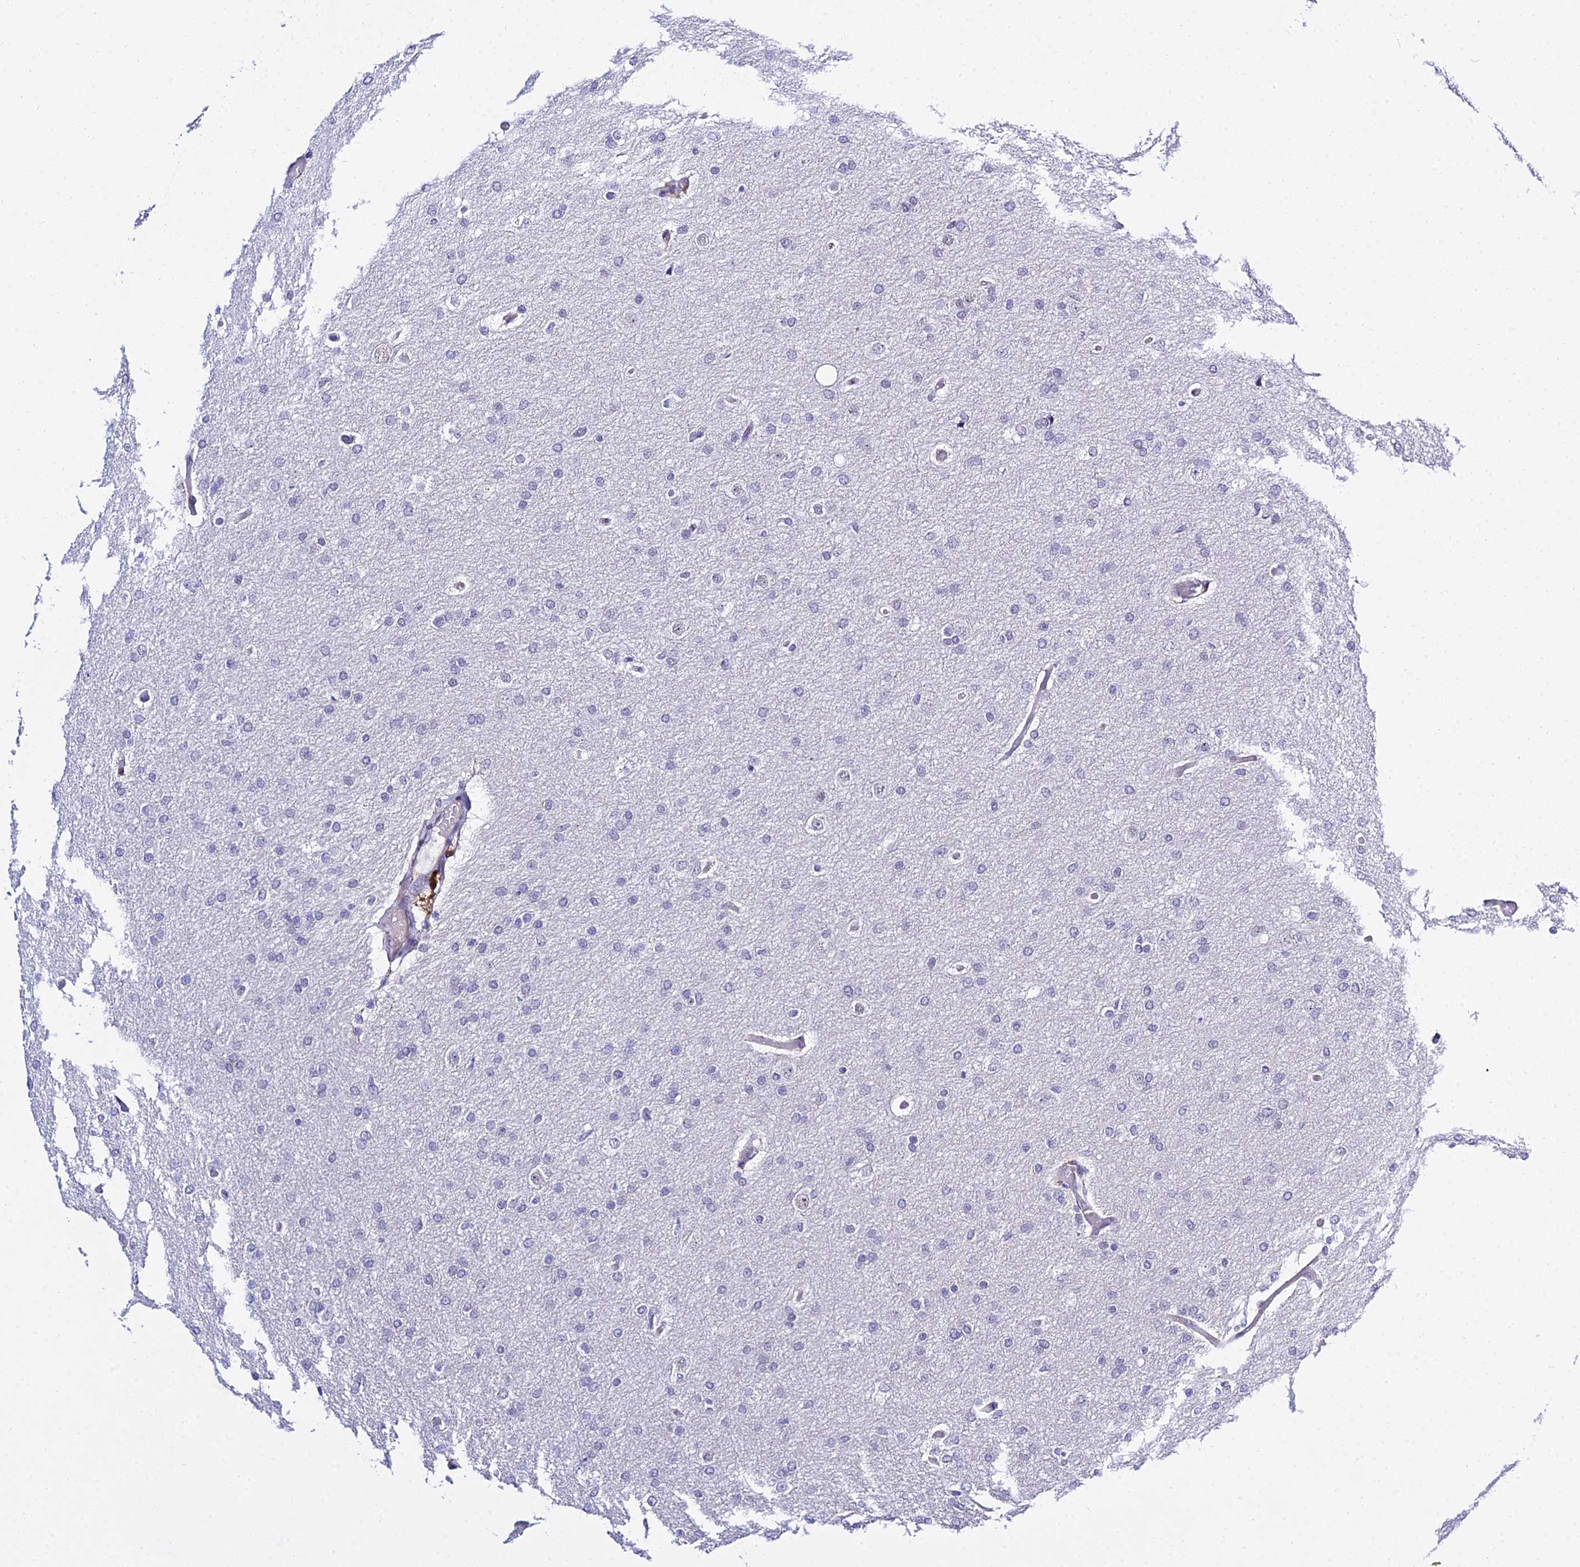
{"staining": {"intensity": "negative", "quantity": "none", "location": "none"}, "tissue": "glioma", "cell_type": "Tumor cells", "image_type": "cancer", "snomed": [{"axis": "morphology", "description": "Glioma, malignant, High grade"}, {"axis": "topography", "description": "Cerebral cortex"}], "caption": "Glioma was stained to show a protein in brown. There is no significant positivity in tumor cells.", "gene": "ZNF628", "patient": {"sex": "female", "age": 36}}